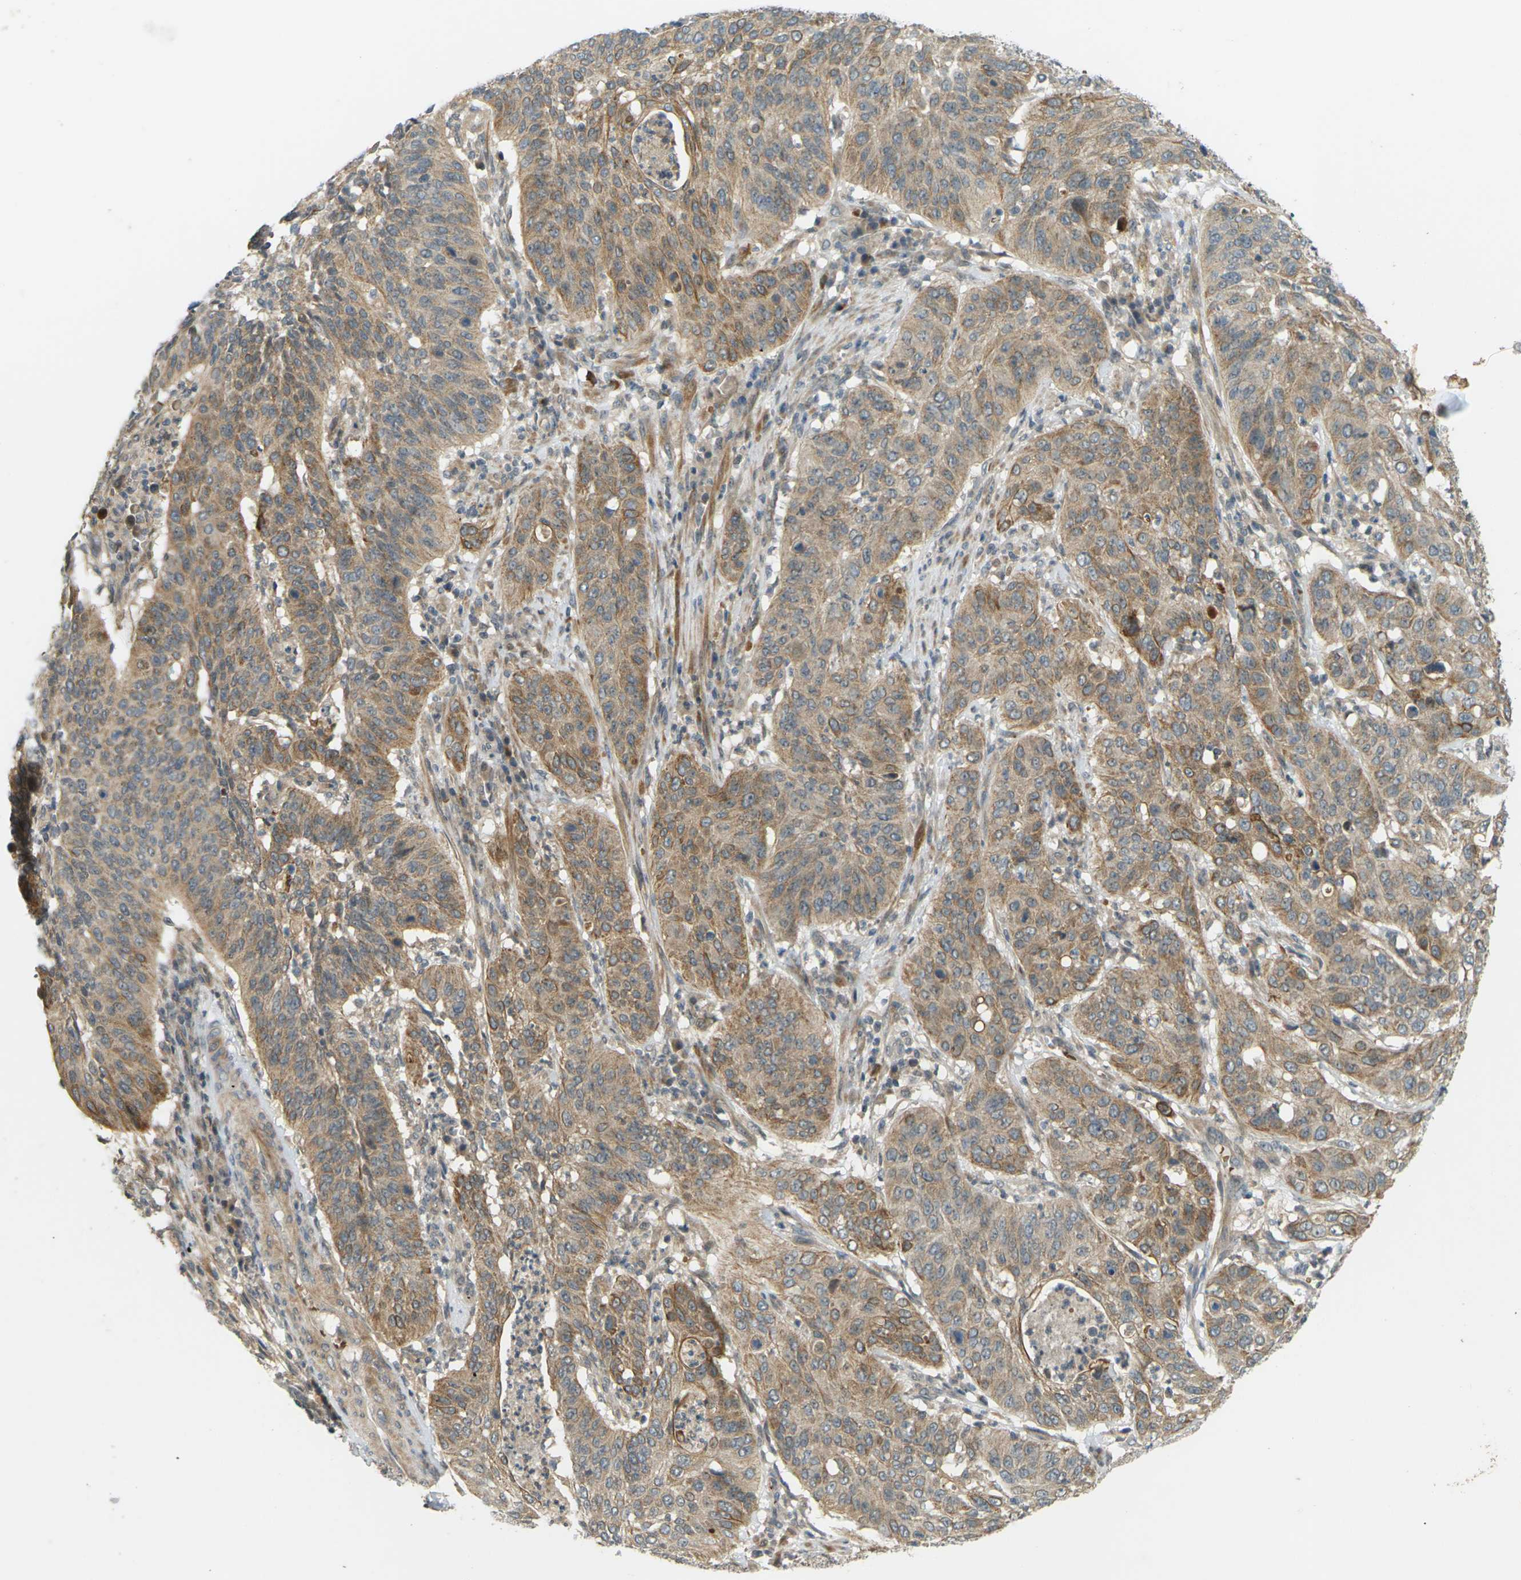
{"staining": {"intensity": "moderate", "quantity": ">75%", "location": "cytoplasmic/membranous"}, "tissue": "cervical cancer", "cell_type": "Tumor cells", "image_type": "cancer", "snomed": [{"axis": "morphology", "description": "Normal tissue, NOS"}, {"axis": "morphology", "description": "Squamous cell carcinoma, NOS"}, {"axis": "topography", "description": "Cervix"}], "caption": "The micrograph displays a brown stain indicating the presence of a protein in the cytoplasmic/membranous of tumor cells in squamous cell carcinoma (cervical).", "gene": "SOCS6", "patient": {"sex": "female", "age": 39}}